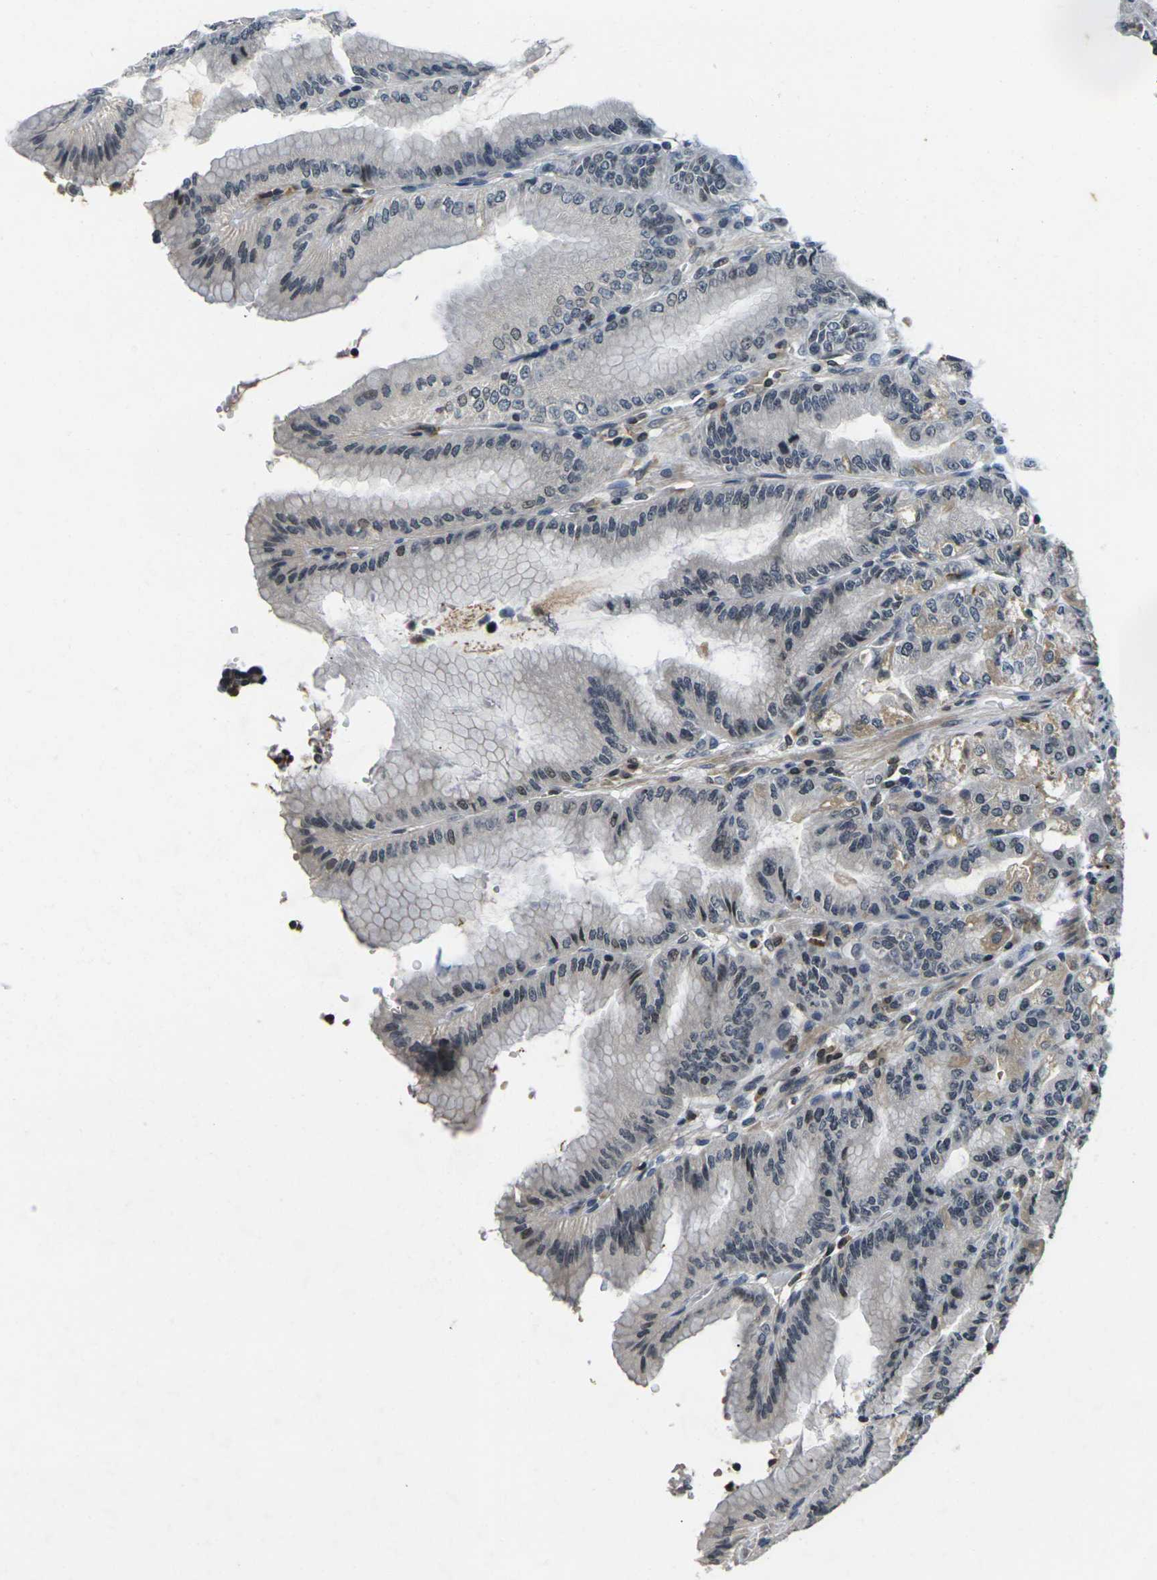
{"staining": {"intensity": "moderate", "quantity": "25%-75%", "location": "cytoplasmic/membranous,nuclear"}, "tissue": "stomach", "cell_type": "Glandular cells", "image_type": "normal", "snomed": [{"axis": "morphology", "description": "Normal tissue, NOS"}, {"axis": "topography", "description": "Stomach, lower"}], "caption": "Immunohistochemical staining of benign stomach demonstrates medium levels of moderate cytoplasmic/membranous,nuclear staining in about 25%-75% of glandular cells.", "gene": "C1QC", "patient": {"sex": "male", "age": 71}}